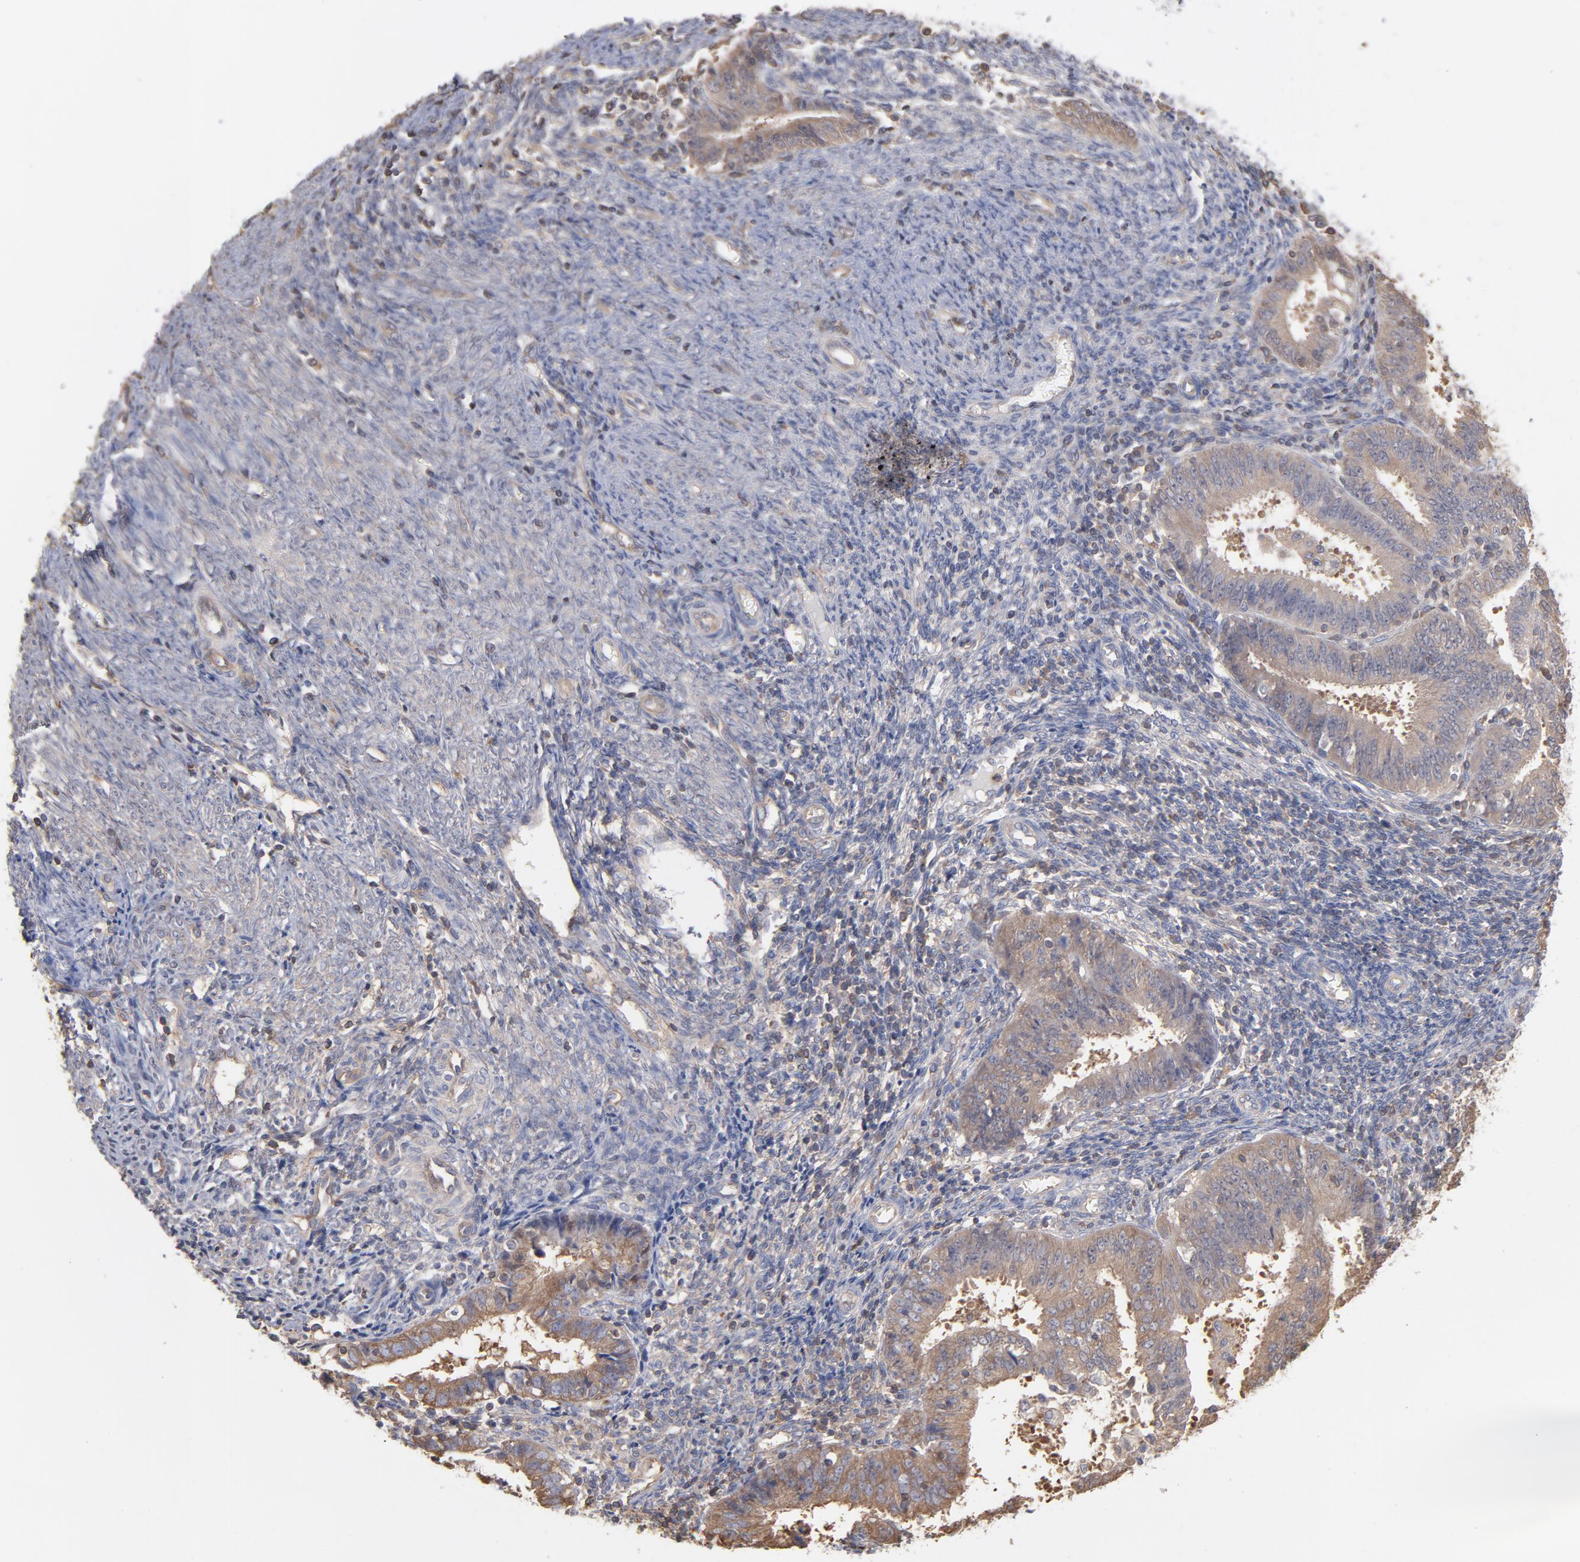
{"staining": {"intensity": "moderate", "quantity": ">75%", "location": "cytoplasmic/membranous"}, "tissue": "endometrial cancer", "cell_type": "Tumor cells", "image_type": "cancer", "snomed": [{"axis": "morphology", "description": "Adenocarcinoma, NOS"}, {"axis": "topography", "description": "Endometrium"}], "caption": "Immunohistochemistry (DAB) staining of human endometrial cancer (adenocarcinoma) shows moderate cytoplasmic/membranous protein positivity in approximately >75% of tumor cells. The protein is shown in brown color, while the nuclei are stained blue.", "gene": "MAP2K2", "patient": {"sex": "female", "age": 42}}